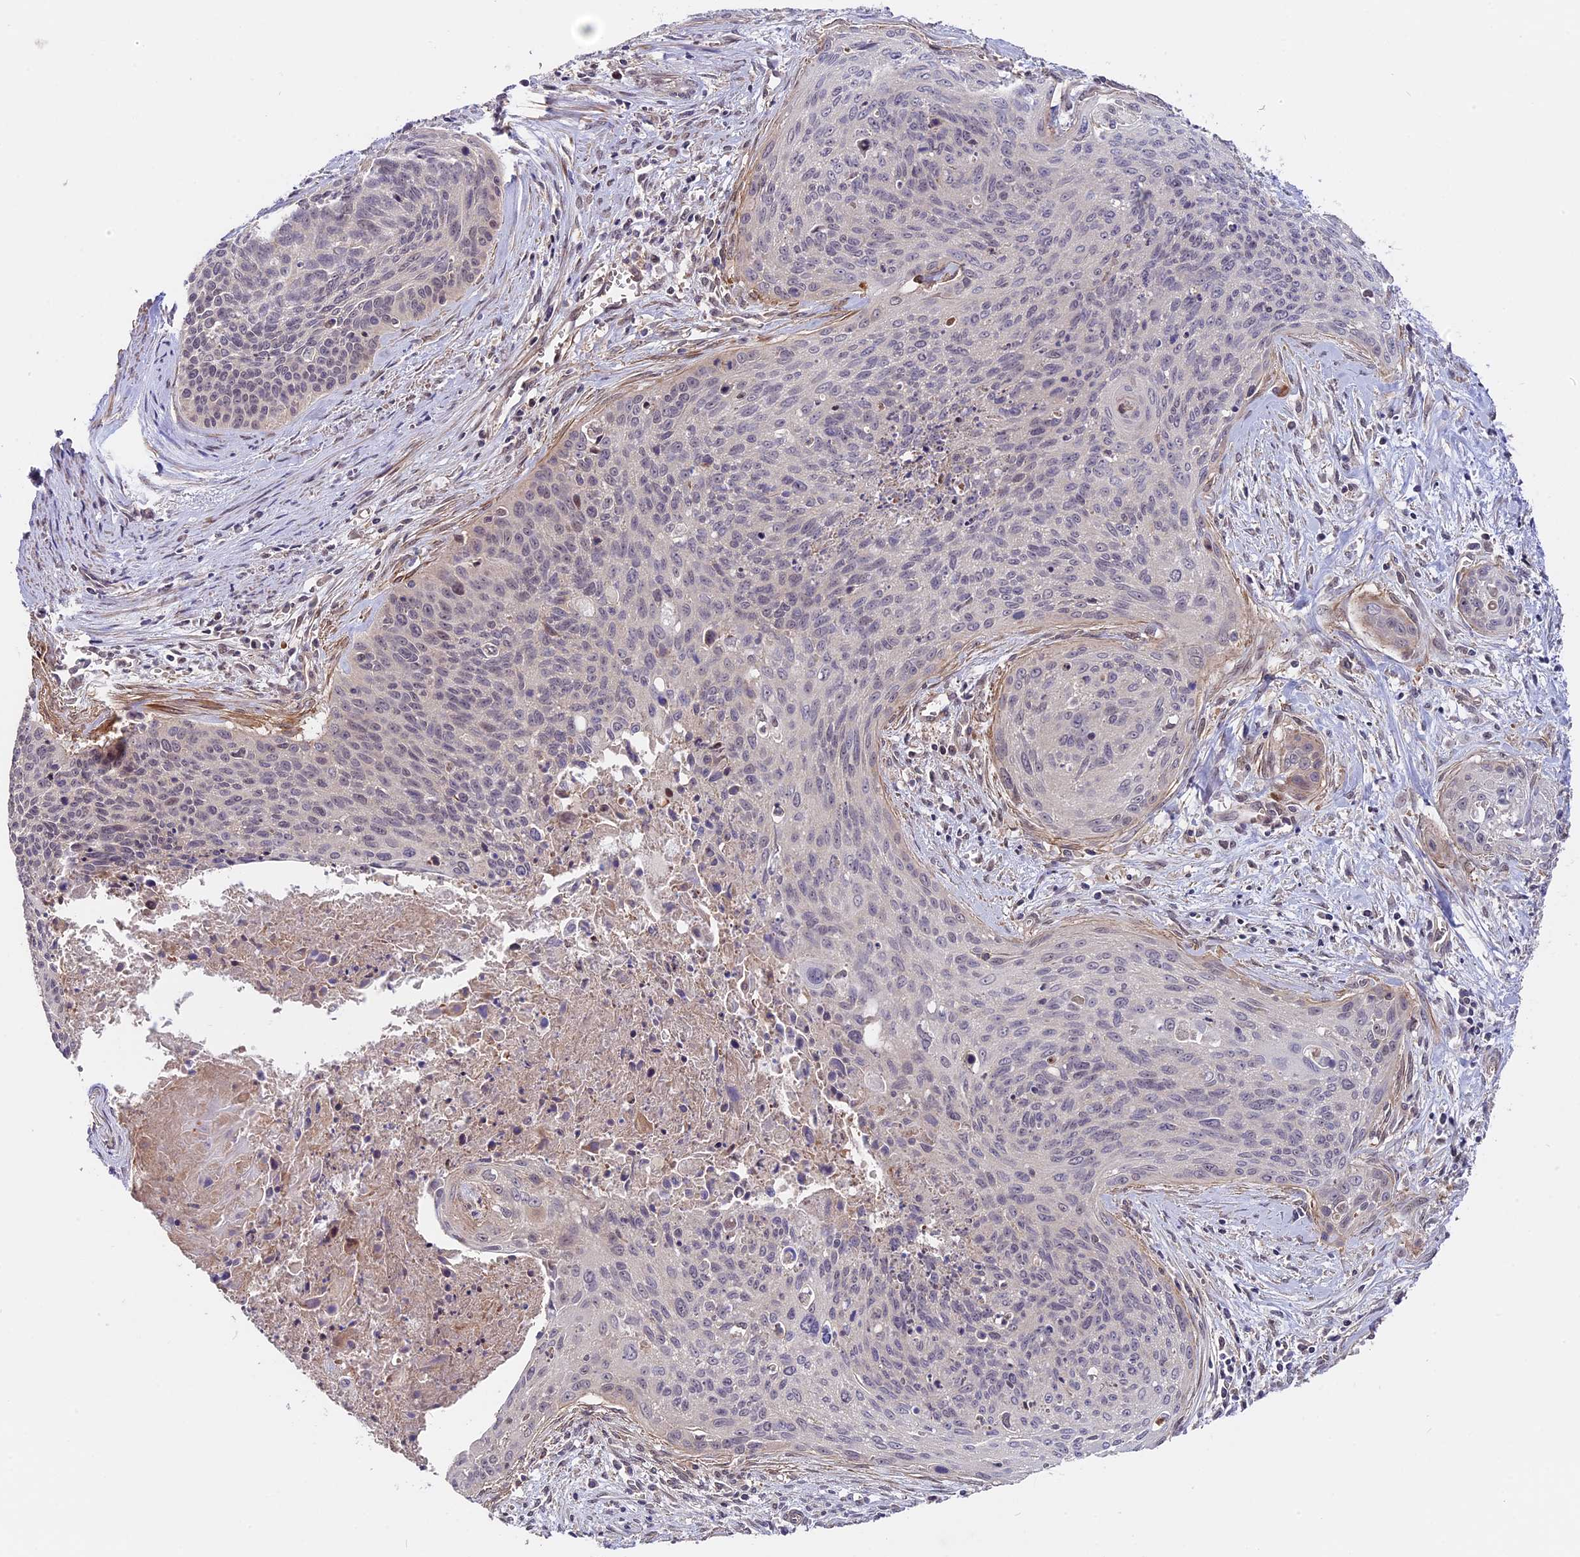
{"staining": {"intensity": "negative", "quantity": "none", "location": "none"}, "tissue": "cervical cancer", "cell_type": "Tumor cells", "image_type": "cancer", "snomed": [{"axis": "morphology", "description": "Squamous cell carcinoma, NOS"}, {"axis": "topography", "description": "Cervix"}], "caption": "DAB (3,3'-diaminobenzidine) immunohistochemical staining of human squamous cell carcinoma (cervical) shows no significant positivity in tumor cells.", "gene": "ZC3H10", "patient": {"sex": "female", "age": 55}}